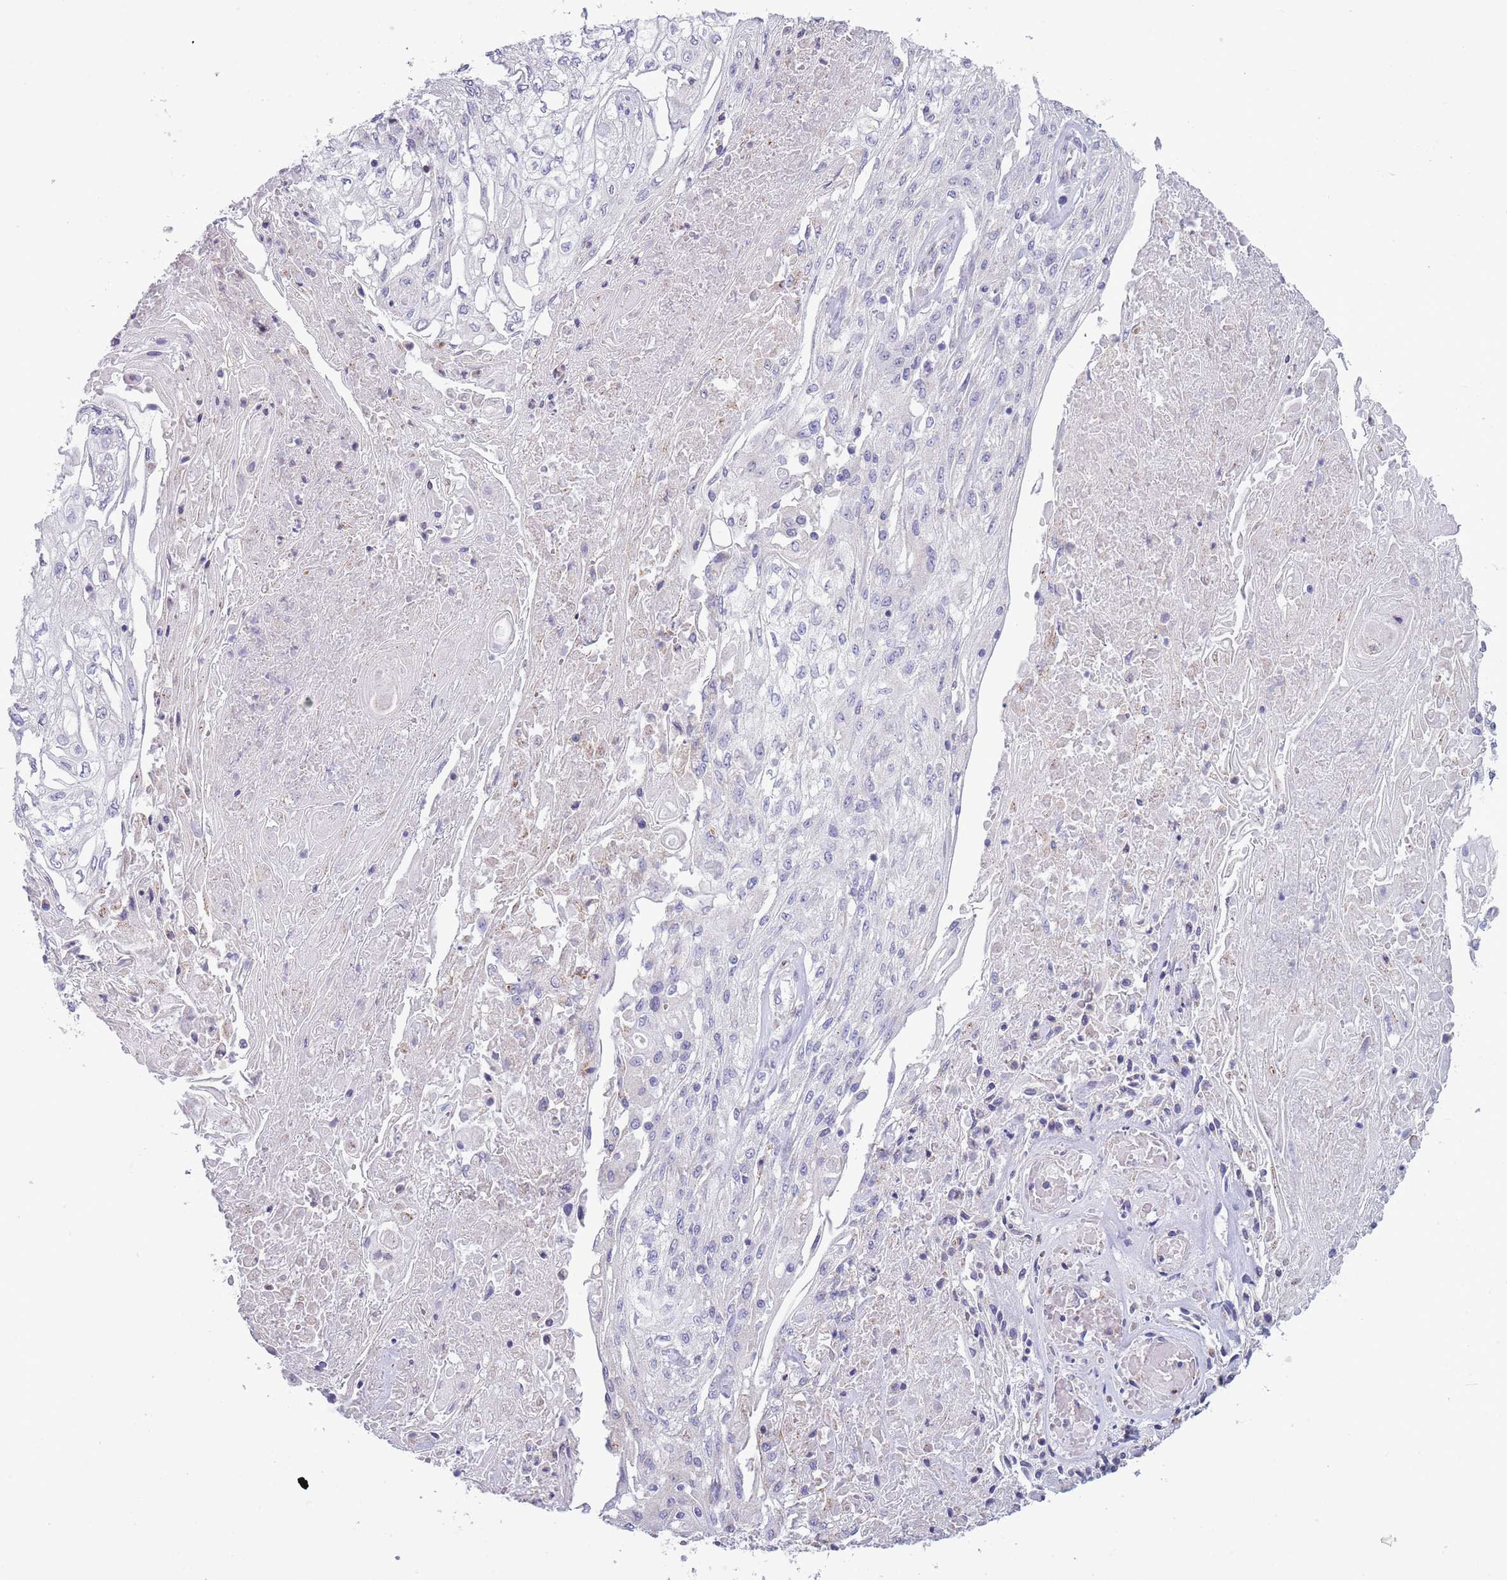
{"staining": {"intensity": "negative", "quantity": "none", "location": "none"}, "tissue": "skin cancer", "cell_type": "Tumor cells", "image_type": "cancer", "snomed": [{"axis": "morphology", "description": "Squamous cell carcinoma, NOS"}, {"axis": "morphology", "description": "Squamous cell carcinoma, metastatic, NOS"}, {"axis": "topography", "description": "Skin"}, {"axis": "topography", "description": "Lymph node"}], "caption": "Immunohistochemical staining of human skin metastatic squamous cell carcinoma shows no significant positivity in tumor cells. Brightfield microscopy of immunohistochemistry stained with DAB (3,3'-diaminobenzidine) (brown) and hematoxylin (blue), captured at high magnification.", "gene": "ACSBG1", "patient": {"sex": "male", "age": 75}}